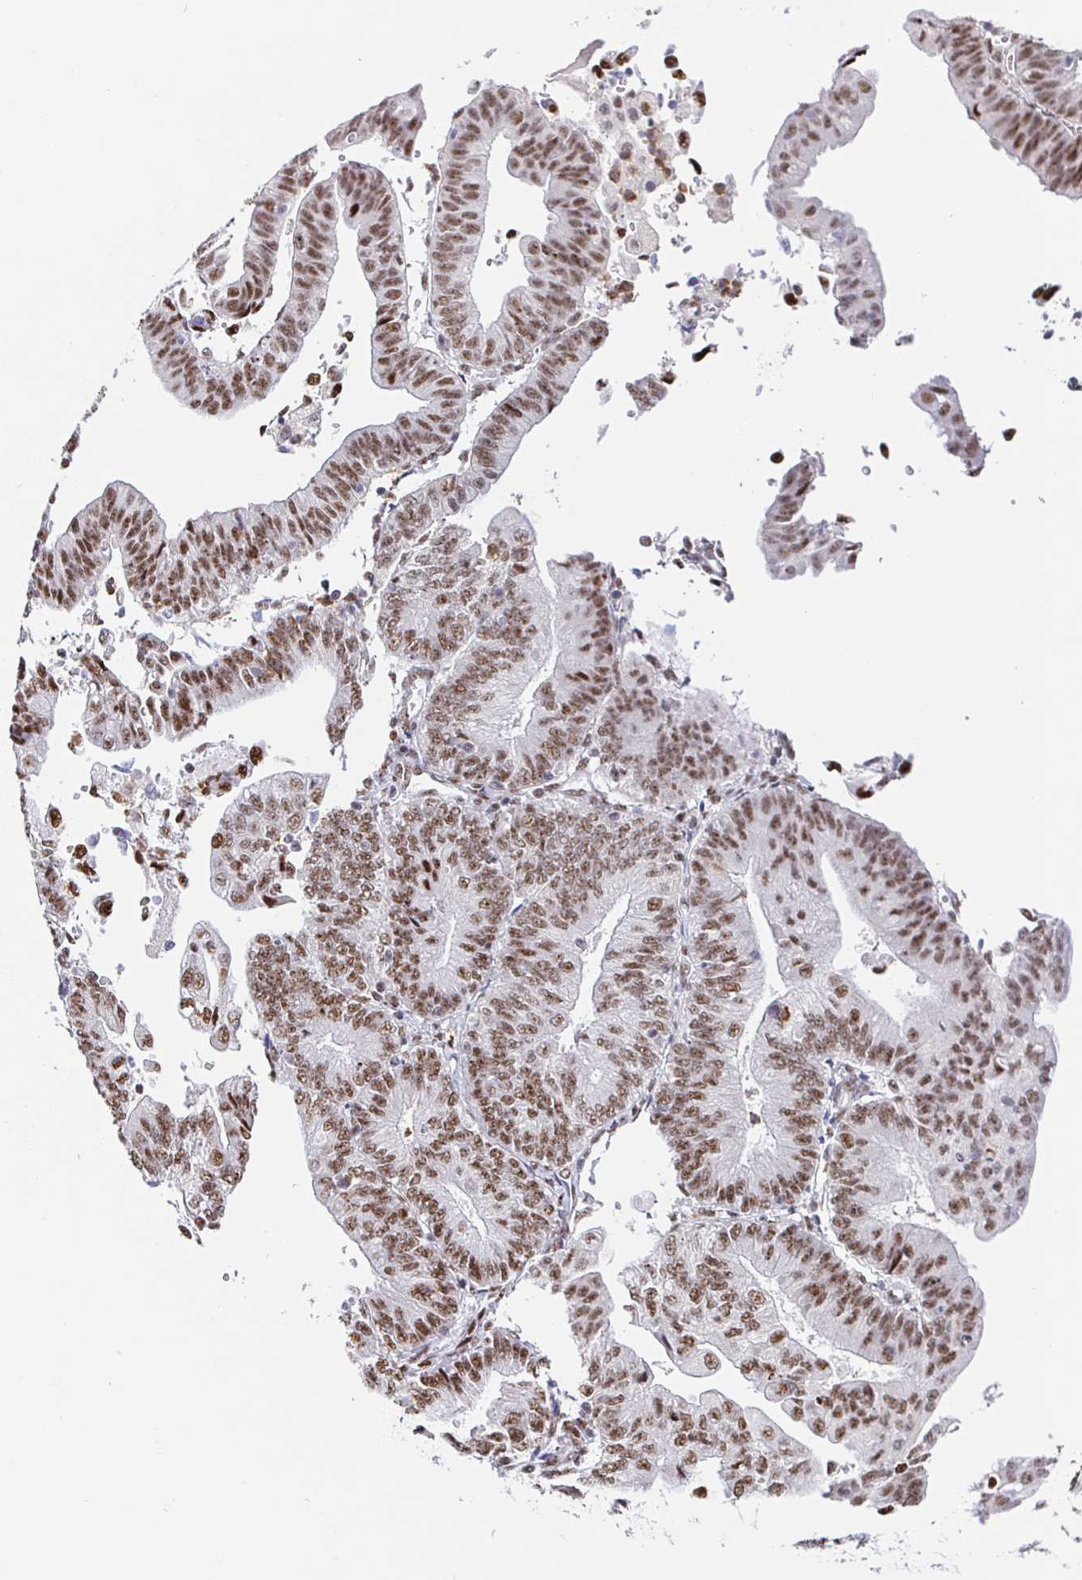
{"staining": {"intensity": "moderate", "quantity": ">75%", "location": "nuclear"}, "tissue": "endometrial cancer", "cell_type": "Tumor cells", "image_type": "cancer", "snomed": [{"axis": "morphology", "description": "Adenocarcinoma, NOS"}, {"axis": "topography", "description": "Endometrium"}], "caption": "Endometrial cancer (adenocarcinoma) stained with DAB immunohistochemistry reveals medium levels of moderate nuclear positivity in approximately >75% of tumor cells.", "gene": "SETD5", "patient": {"sex": "female", "age": 65}}